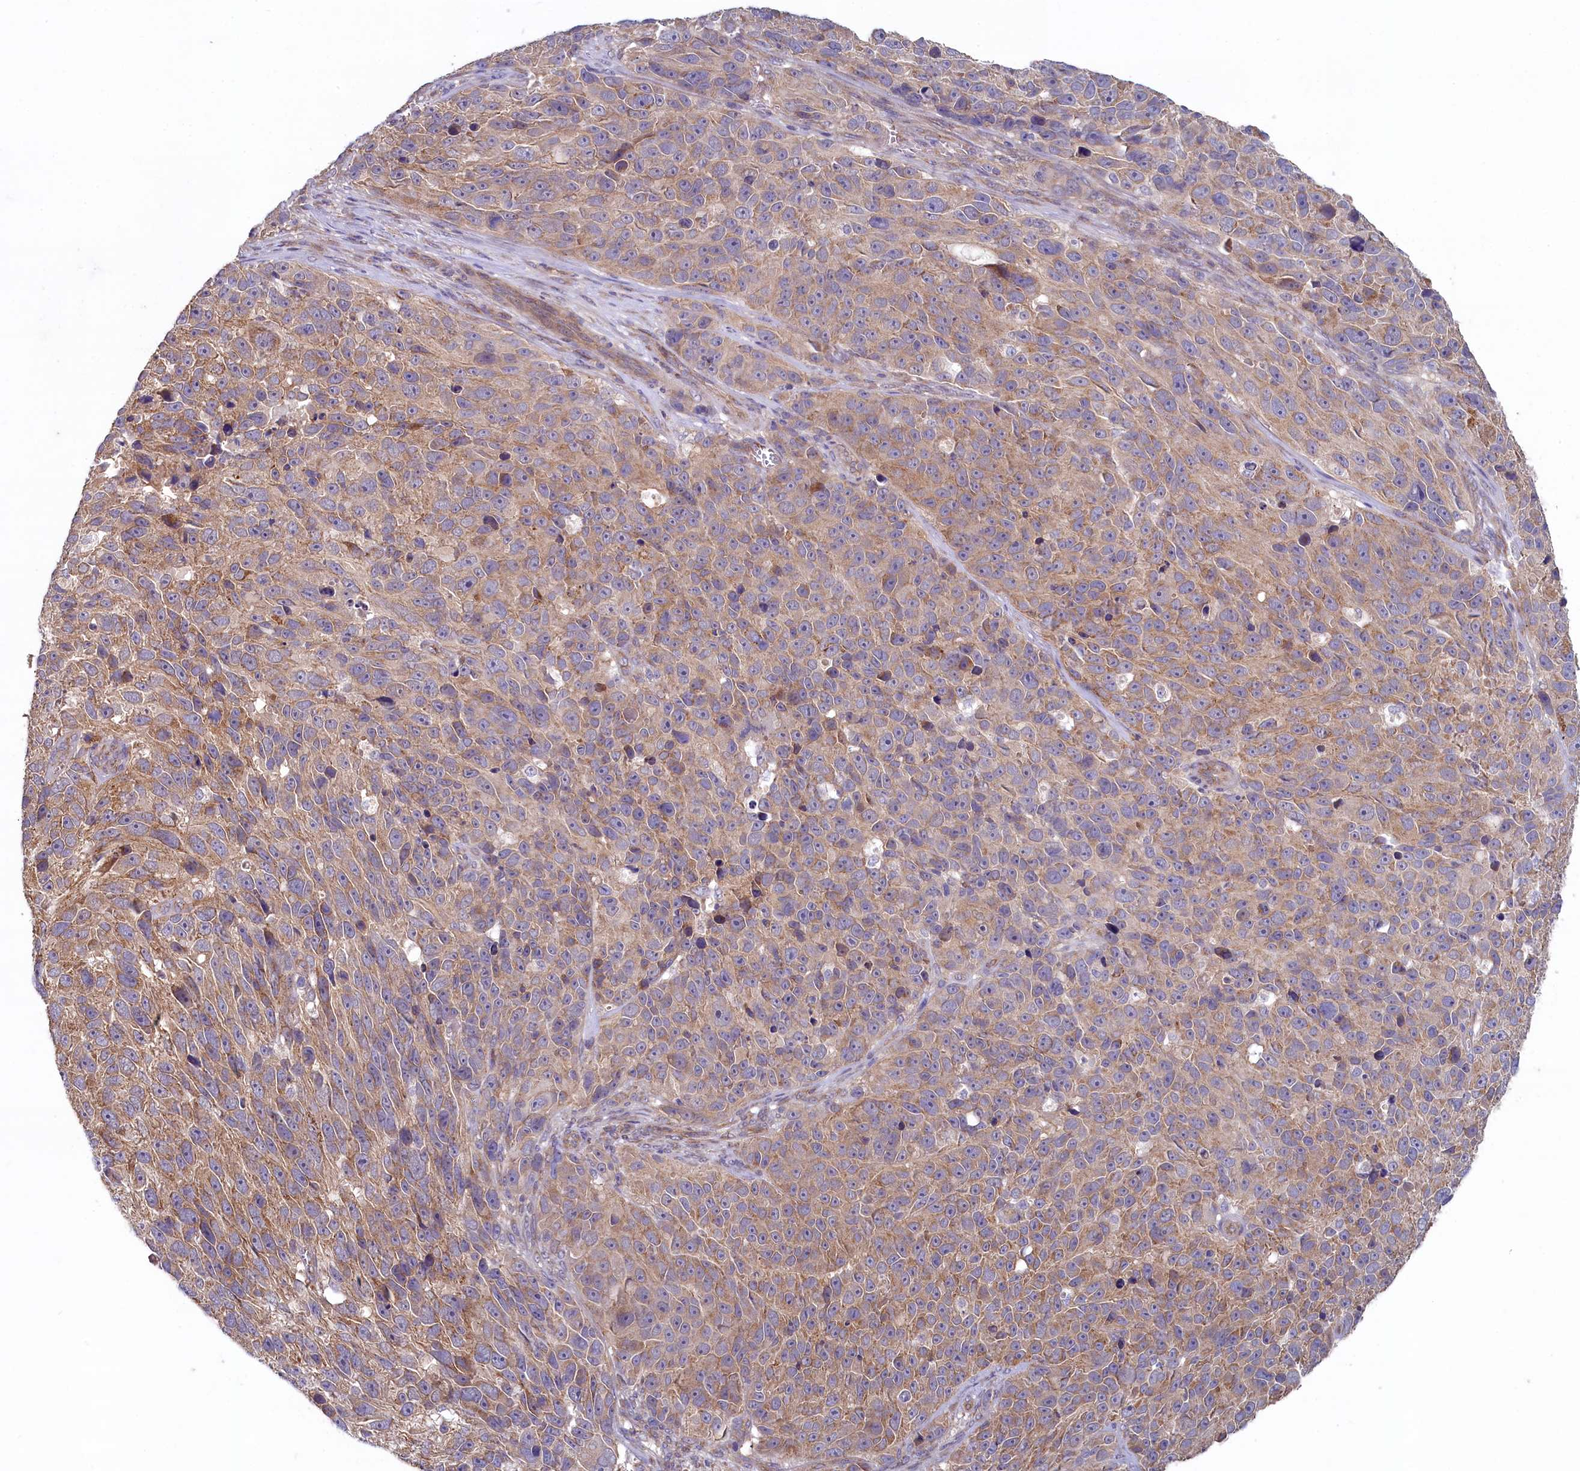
{"staining": {"intensity": "moderate", "quantity": "25%-75%", "location": "cytoplasmic/membranous"}, "tissue": "melanoma", "cell_type": "Tumor cells", "image_type": "cancer", "snomed": [{"axis": "morphology", "description": "Malignant melanoma, NOS"}, {"axis": "topography", "description": "Skin"}], "caption": "Immunohistochemistry photomicrograph of neoplastic tissue: melanoma stained using immunohistochemistry (IHC) displays medium levels of moderate protein expression localized specifically in the cytoplasmic/membranous of tumor cells, appearing as a cytoplasmic/membranous brown color.", "gene": "SPATA2L", "patient": {"sex": "male", "age": 84}}